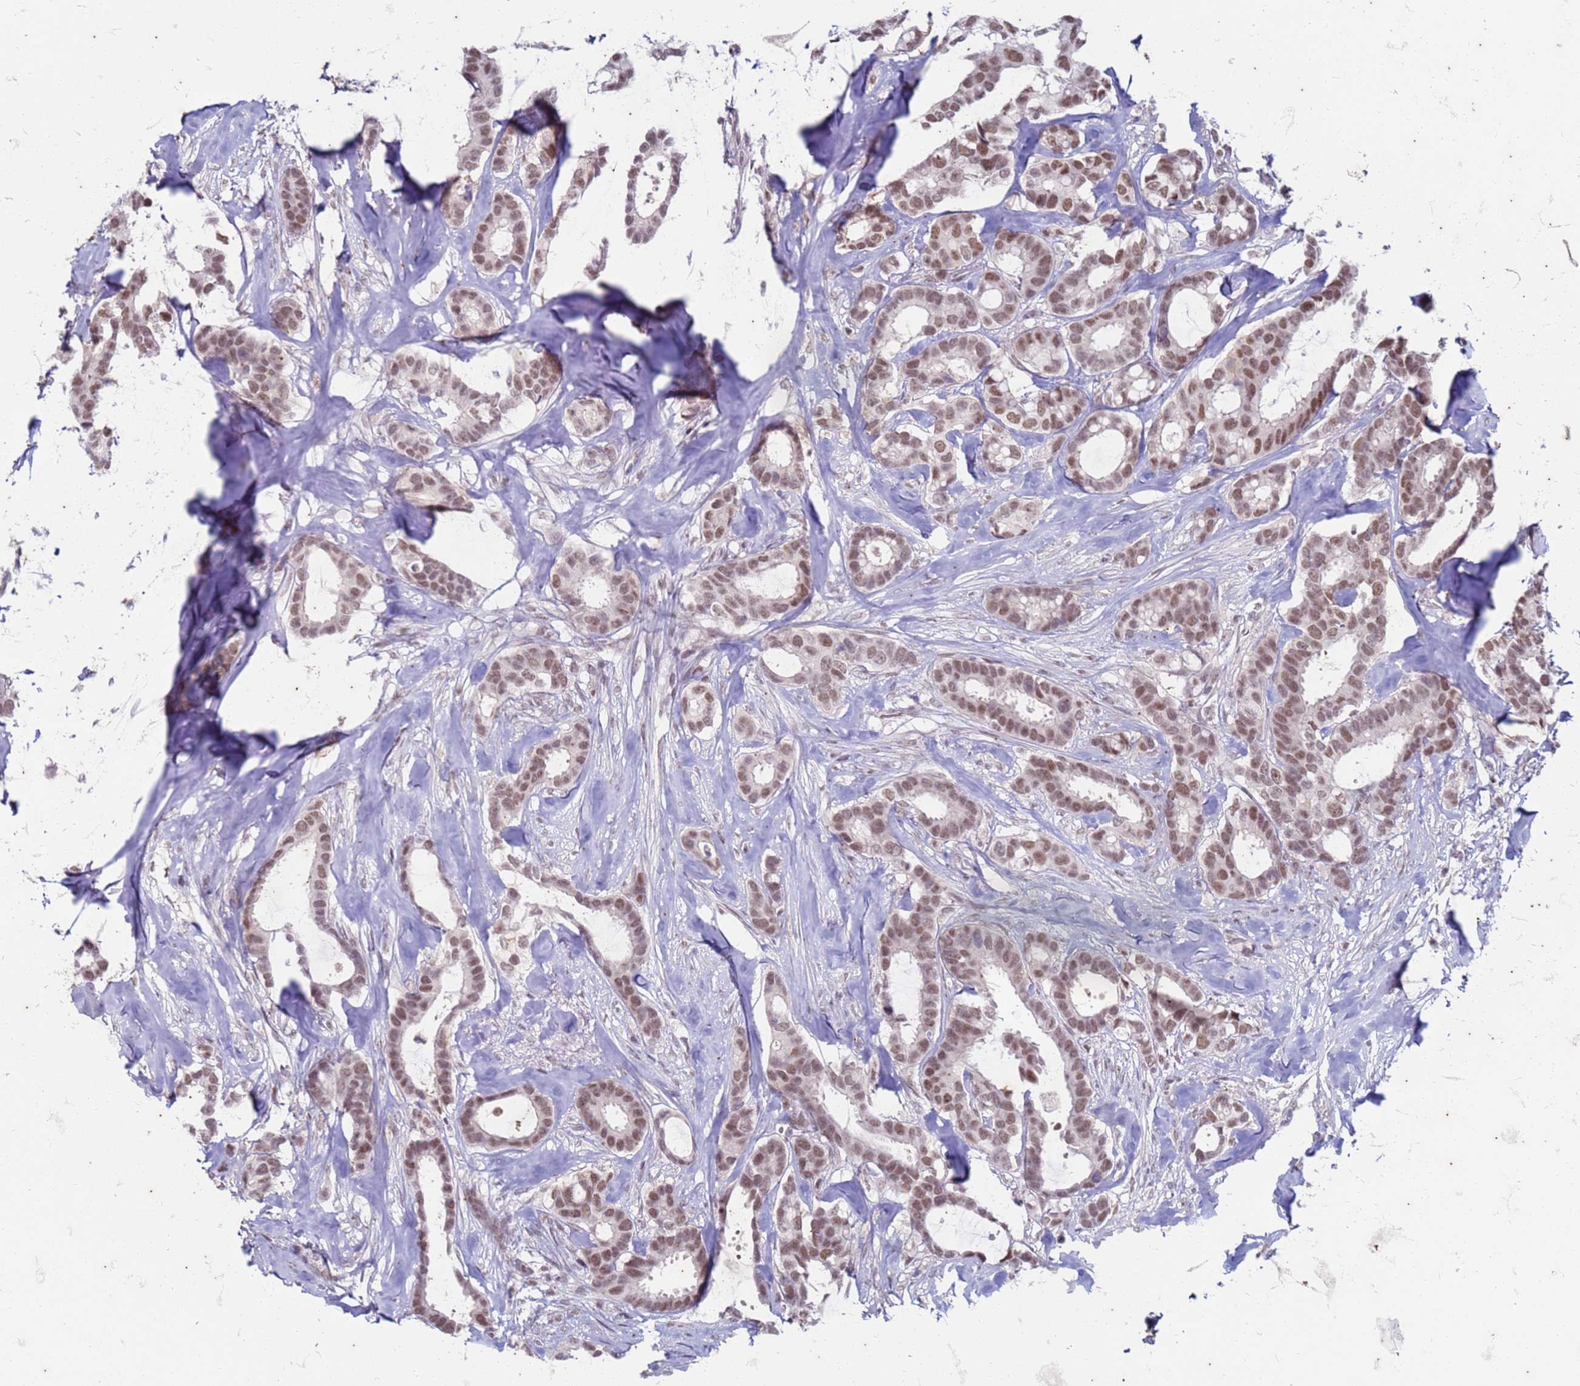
{"staining": {"intensity": "moderate", "quantity": ">75%", "location": "nuclear"}, "tissue": "breast cancer", "cell_type": "Tumor cells", "image_type": "cancer", "snomed": [{"axis": "morphology", "description": "Duct carcinoma"}, {"axis": "topography", "description": "Breast"}], "caption": "A histopathology image of human intraductal carcinoma (breast) stained for a protein reveals moderate nuclear brown staining in tumor cells. Ihc stains the protein in brown and the nuclei are stained blue.", "gene": "TRMT6", "patient": {"sex": "female", "age": 87}}